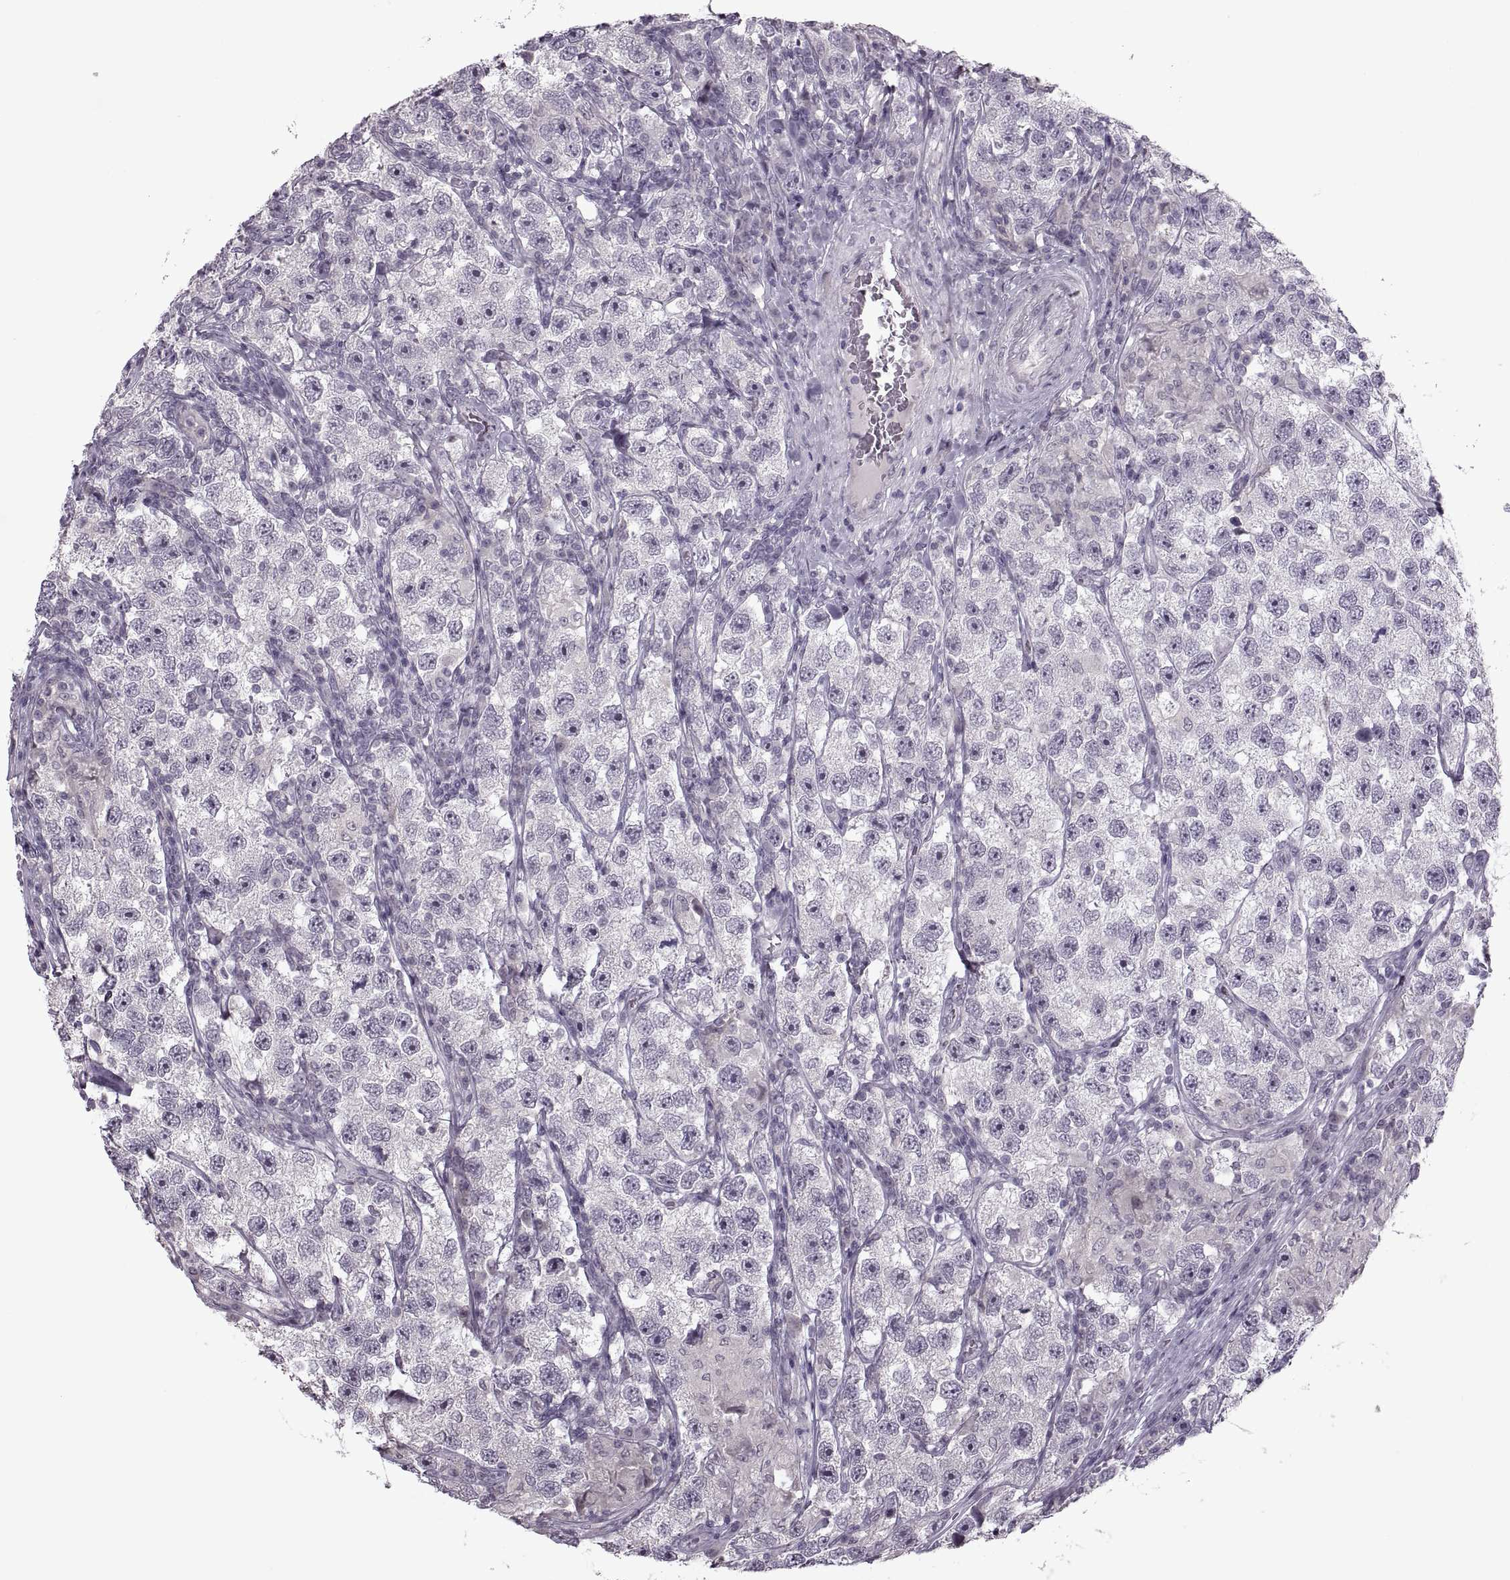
{"staining": {"intensity": "negative", "quantity": "none", "location": "none"}, "tissue": "testis cancer", "cell_type": "Tumor cells", "image_type": "cancer", "snomed": [{"axis": "morphology", "description": "Seminoma, NOS"}, {"axis": "topography", "description": "Testis"}], "caption": "This is an immunohistochemistry (IHC) histopathology image of human testis seminoma. There is no positivity in tumor cells.", "gene": "MGAT4D", "patient": {"sex": "male", "age": 26}}